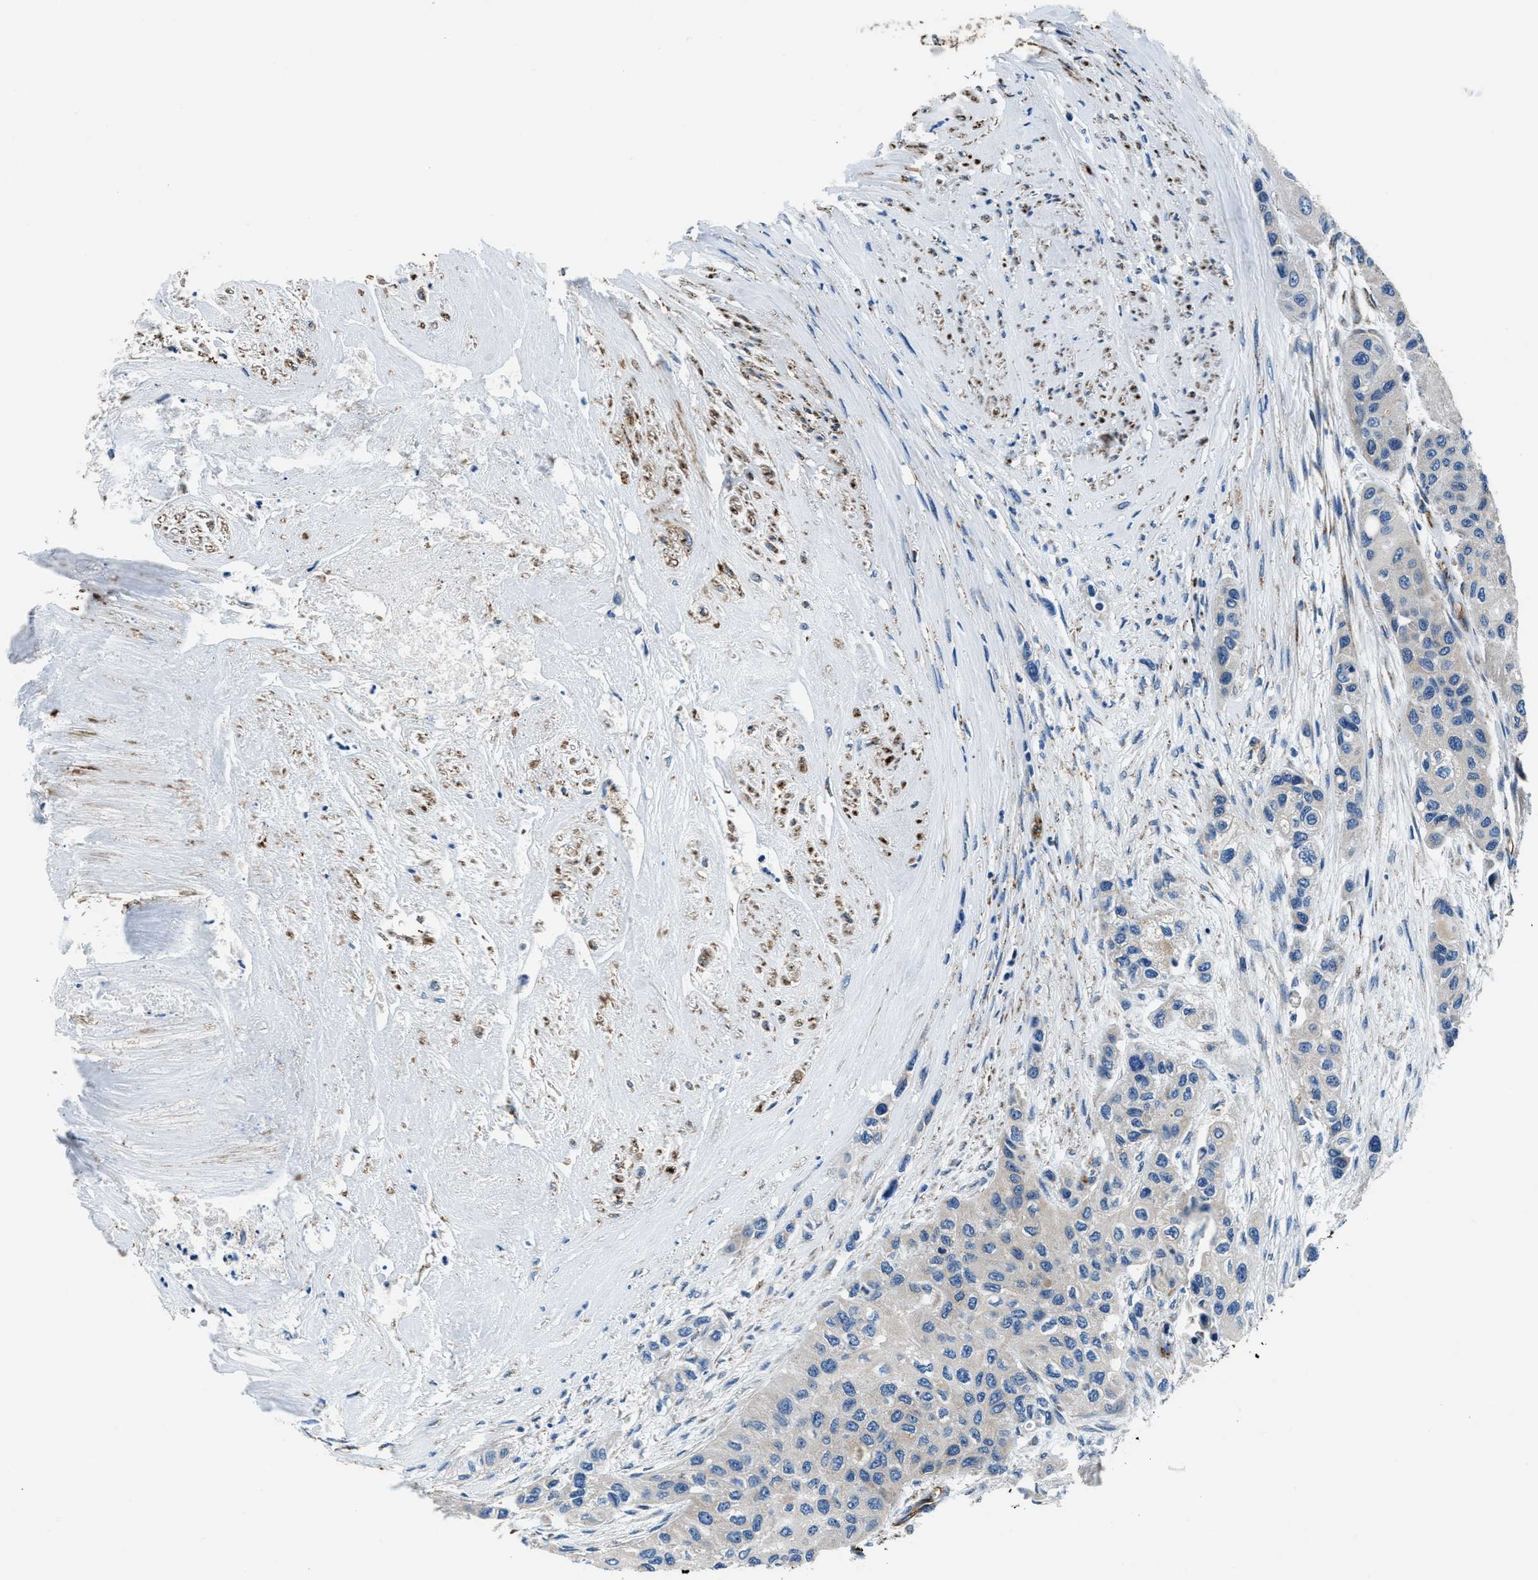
{"staining": {"intensity": "negative", "quantity": "none", "location": "none"}, "tissue": "urothelial cancer", "cell_type": "Tumor cells", "image_type": "cancer", "snomed": [{"axis": "morphology", "description": "Urothelial carcinoma, High grade"}, {"axis": "topography", "description": "Urinary bladder"}], "caption": "Tumor cells show no significant protein positivity in urothelial cancer.", "gene": "PRTFDC1", "patient": {"sex": "female", "age": 56}}